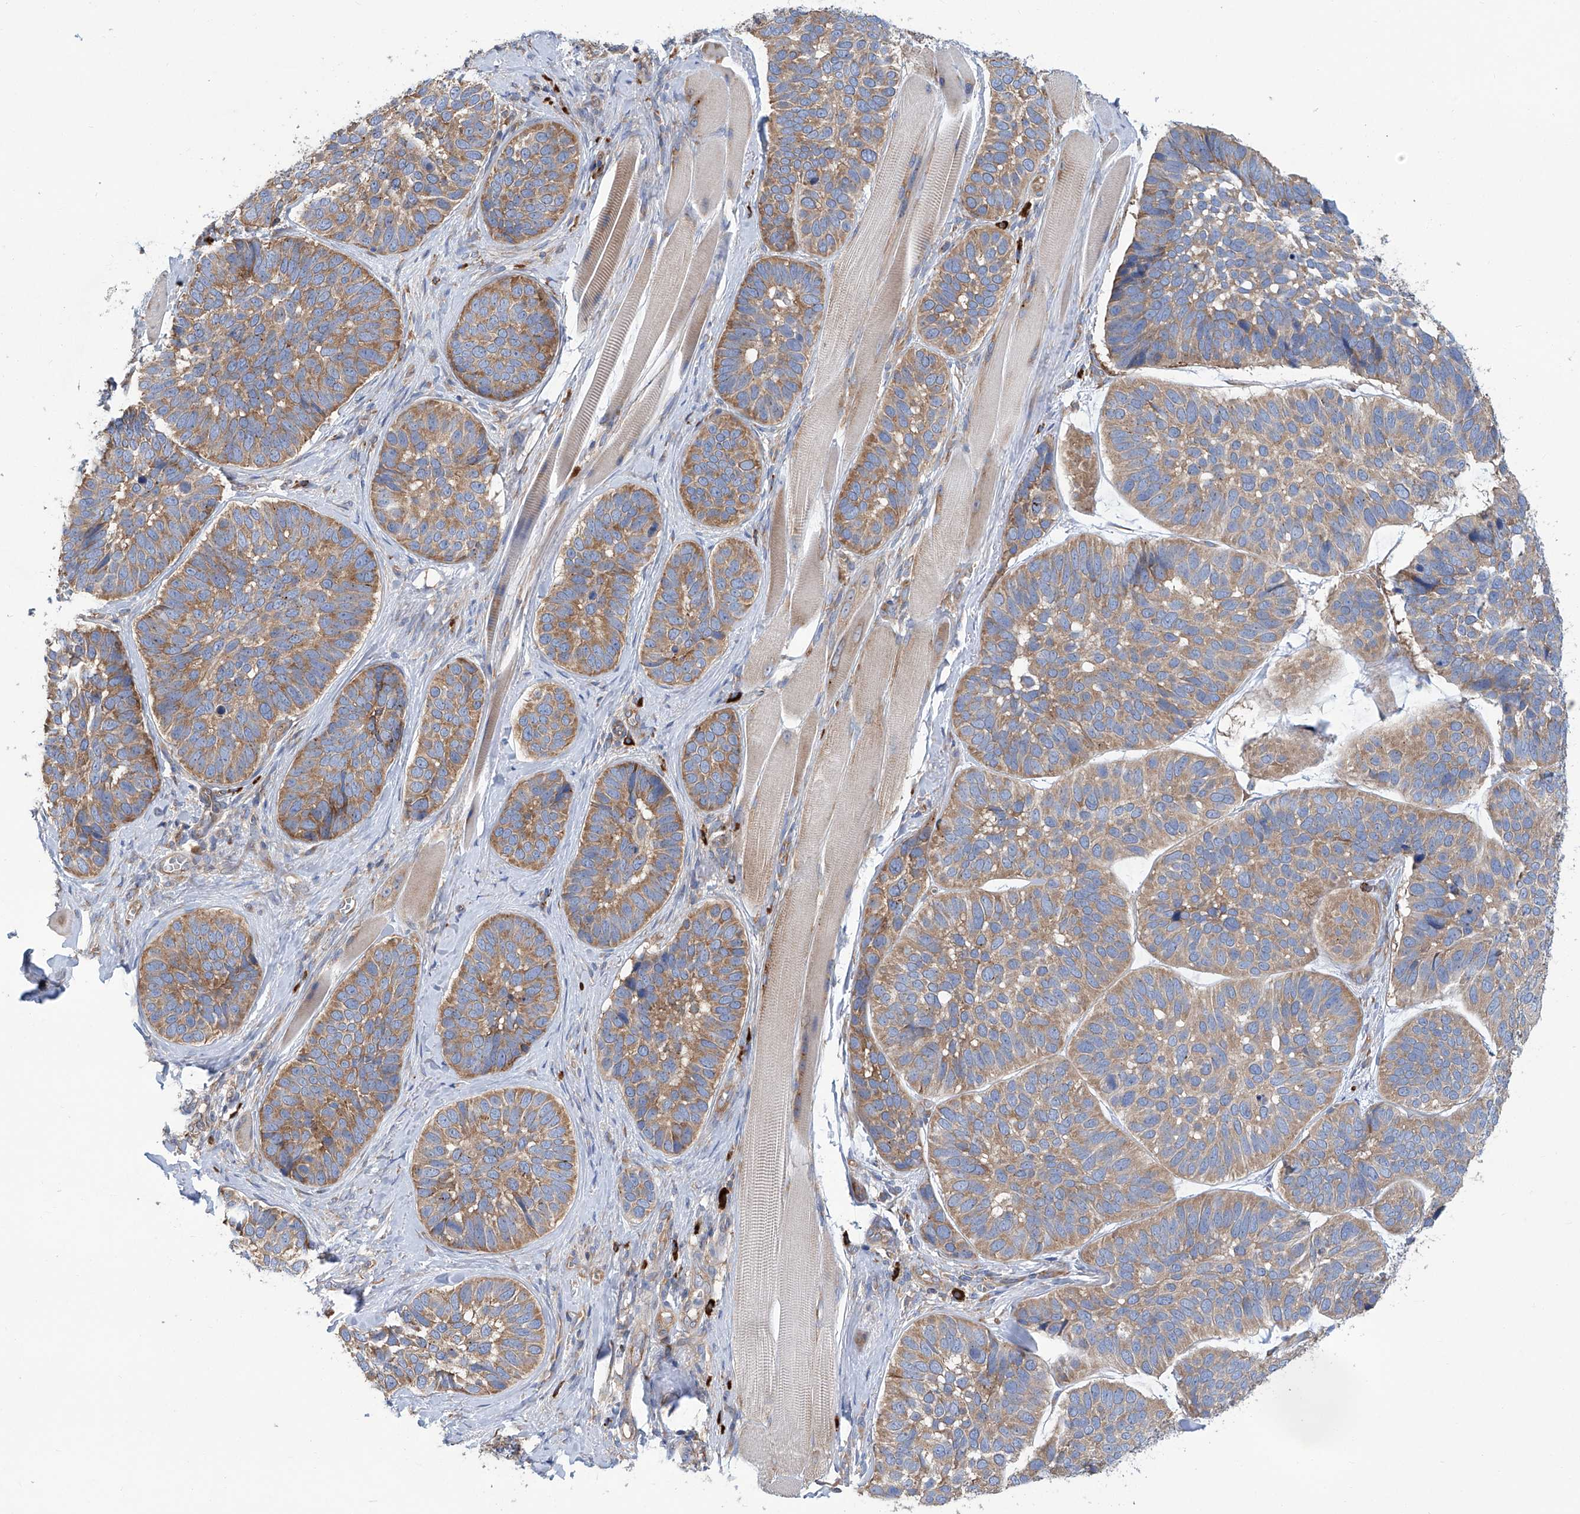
{"staining": {"intensity": "moderate", "quantity": ">75%", "location": "cytoplasmic/membranous"}, "tissue": "skin cancer", "cell_type": "Tumor cells", "image_type": "cancer", "snomed": [{"axis": "morphology", "description": "Basal cell carcinoma"}, {"axis": "topography", "description": "Skin"}], "caption": "Immunohistochemistry micrograph of neoplastic tissue: human skin cancer stained using IHC reveals medium levels of moderate protein expression localized specifically in the cytoplasmic/membranous of tumor cells, appearing as a cytoplasmic/membranous brown color.", "gene": "SENP2", "patient": {"sex": "male", "age": 62}}